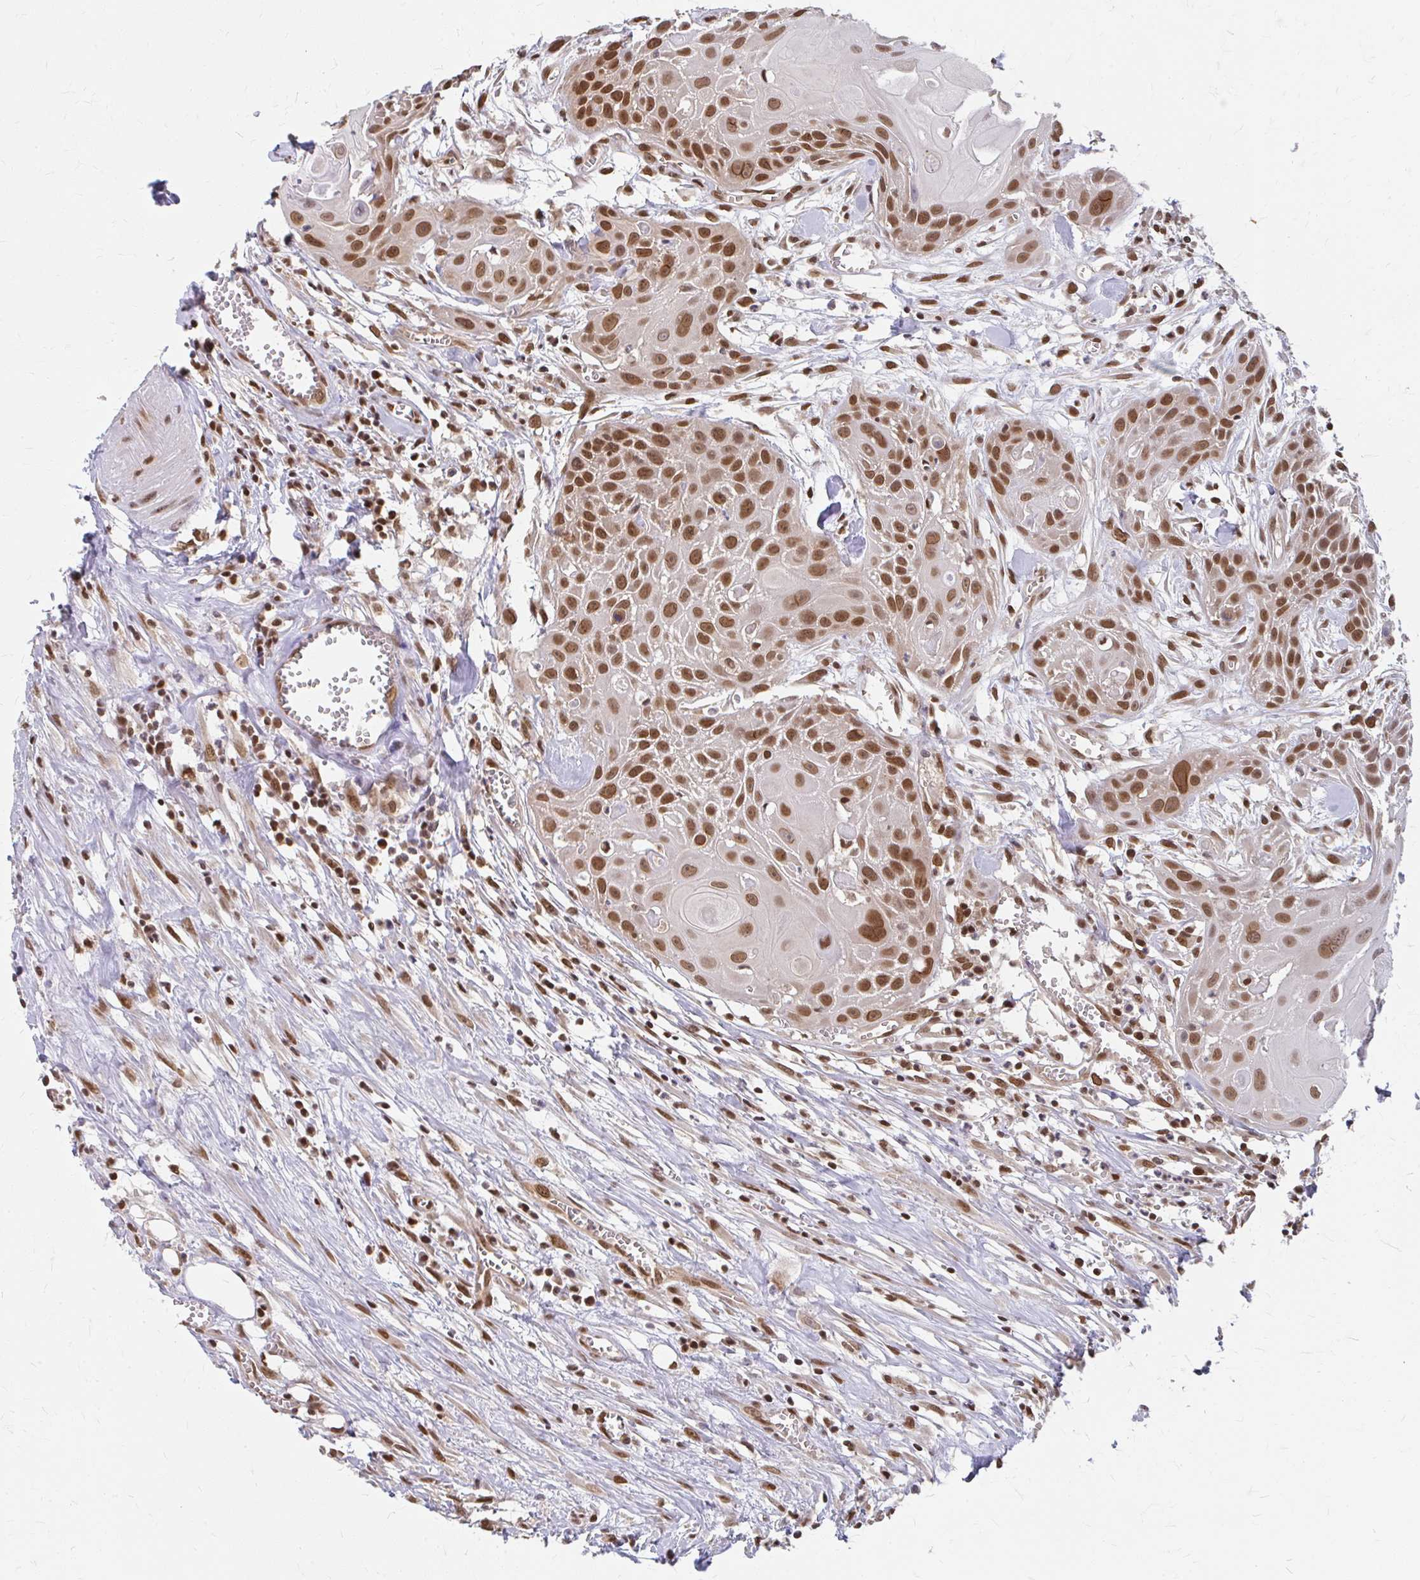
{"staining": {"intensity": "moderate", "quantity": ">75%", "location": "nuclear"}, "tissue": "head and neck cancer", "cell_type": "Tumor cells", "image_type": "cancer", "snomed": [{"axis": "morphology", "description": "Squamous cell carcinoma, NOS"}, {"axis": "topography", "description": "Lymph node"}, {"axis": "topography", "description": "Salivary gland"}, {"axis": "topography", "description": "Head-Neck"}], "caption": "A medium amount of moderate nuclear staining is identified in approximately >75% of tumor cells in head and neck cancer (squamous cell carcinoma) tissue.", "gene": "XPO1", "patient": {"sex": "female", "age": 74}}